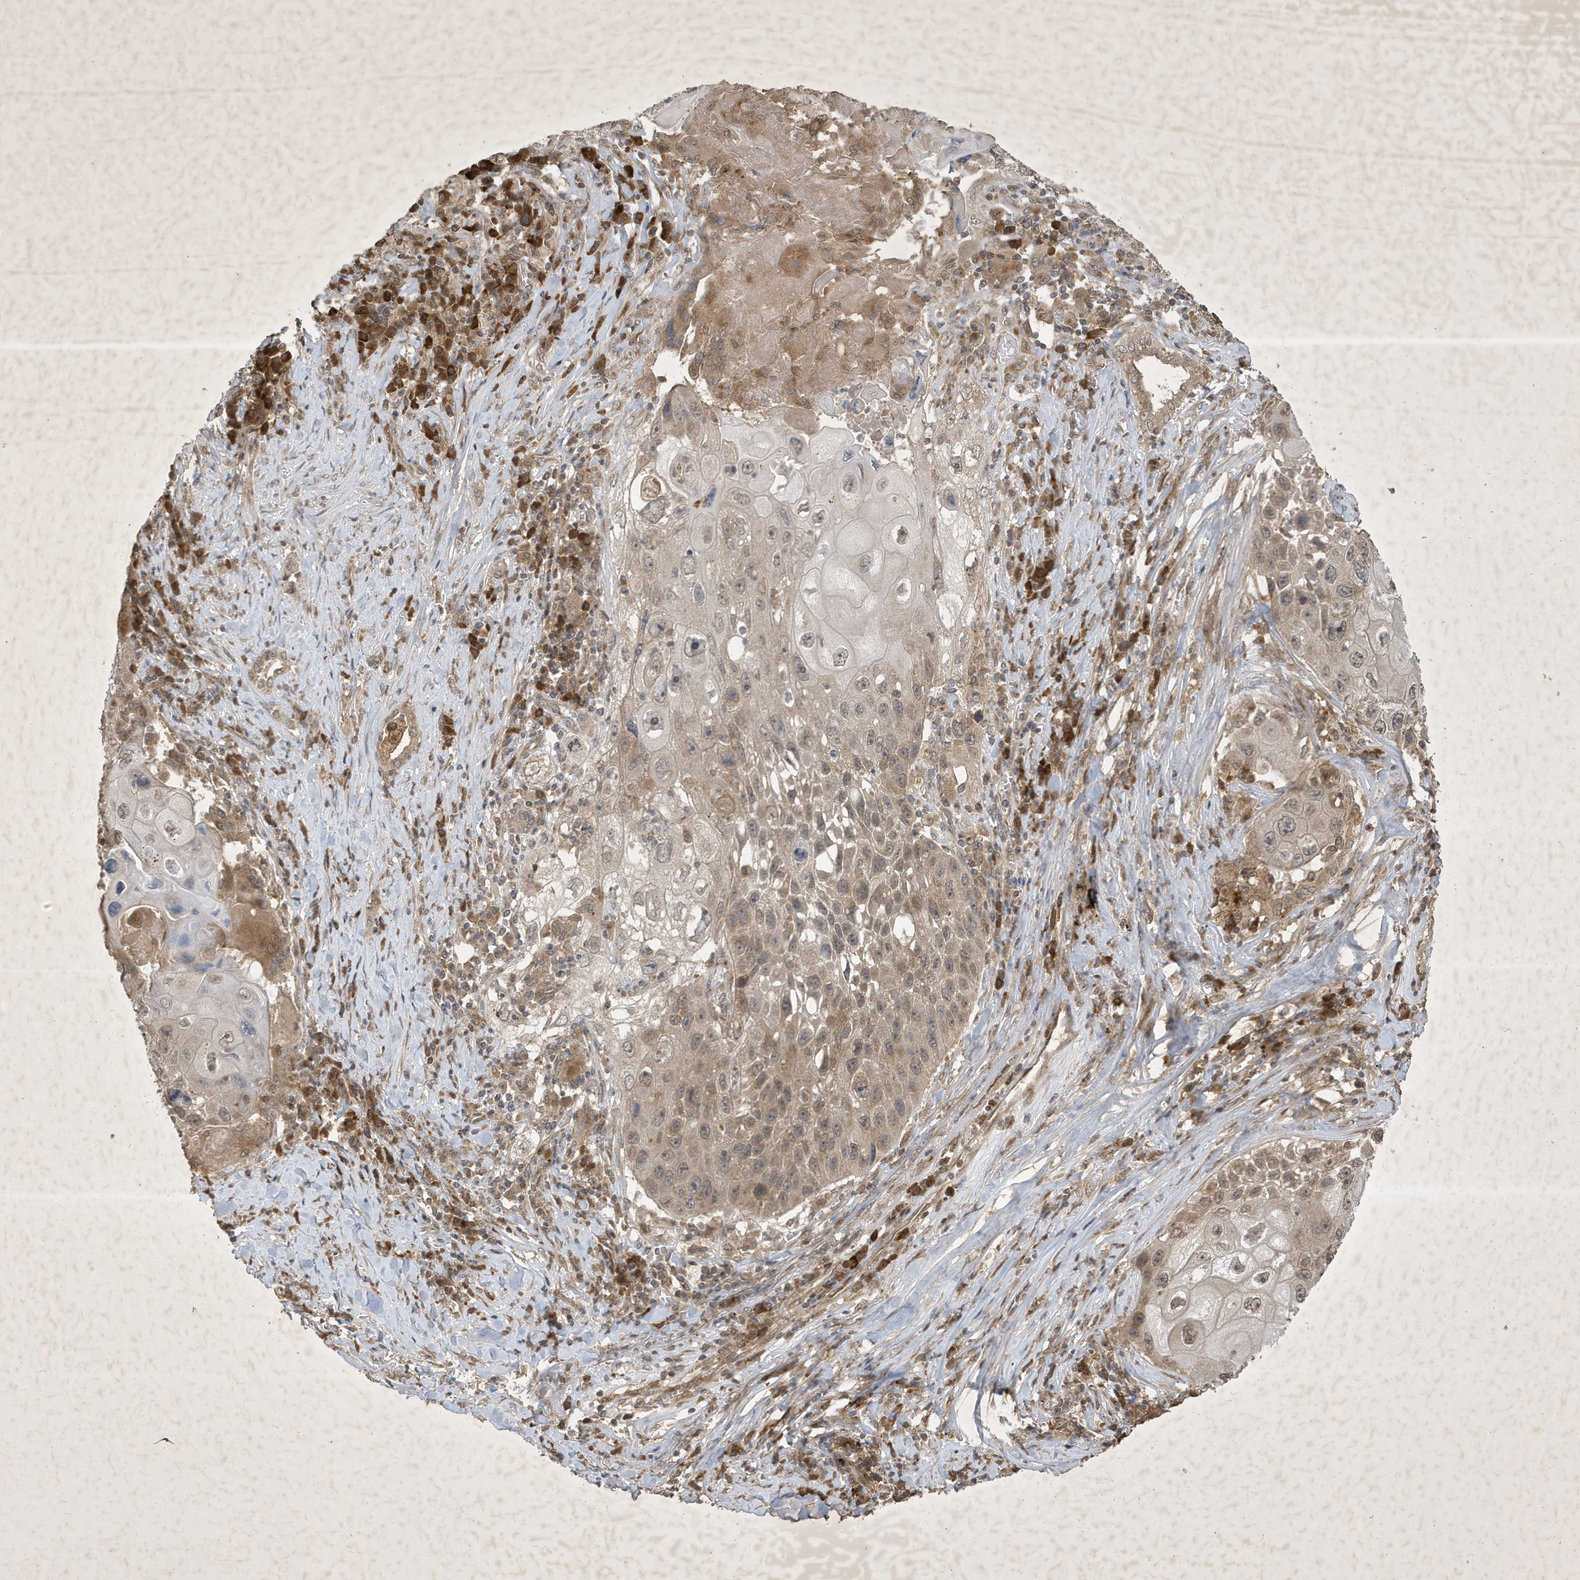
{"staining": {"intensity": "weak", "quantity": "25%-75%", "location": "cytoplasmic/membranous"}, "tissue": "lung cancer", "cell_type": "Tumor cells", "image_type": "cancer", "snomed": [{"axis": "morphology", "description": "Squamous cell carcinoma, NOS"}, {"axis": "topography", "description": "Lung"}], "caption": "A low amount of weak cytoplasmic/membranous staining is seen in about 25%-75% of tumor cells in lung squamous cell carcinoma tissue. Ihc stains the protein of interest in brown and the nuclei are stained blue.", "gene": "STX10", "patient": {"sex": "male", "age": 61}}